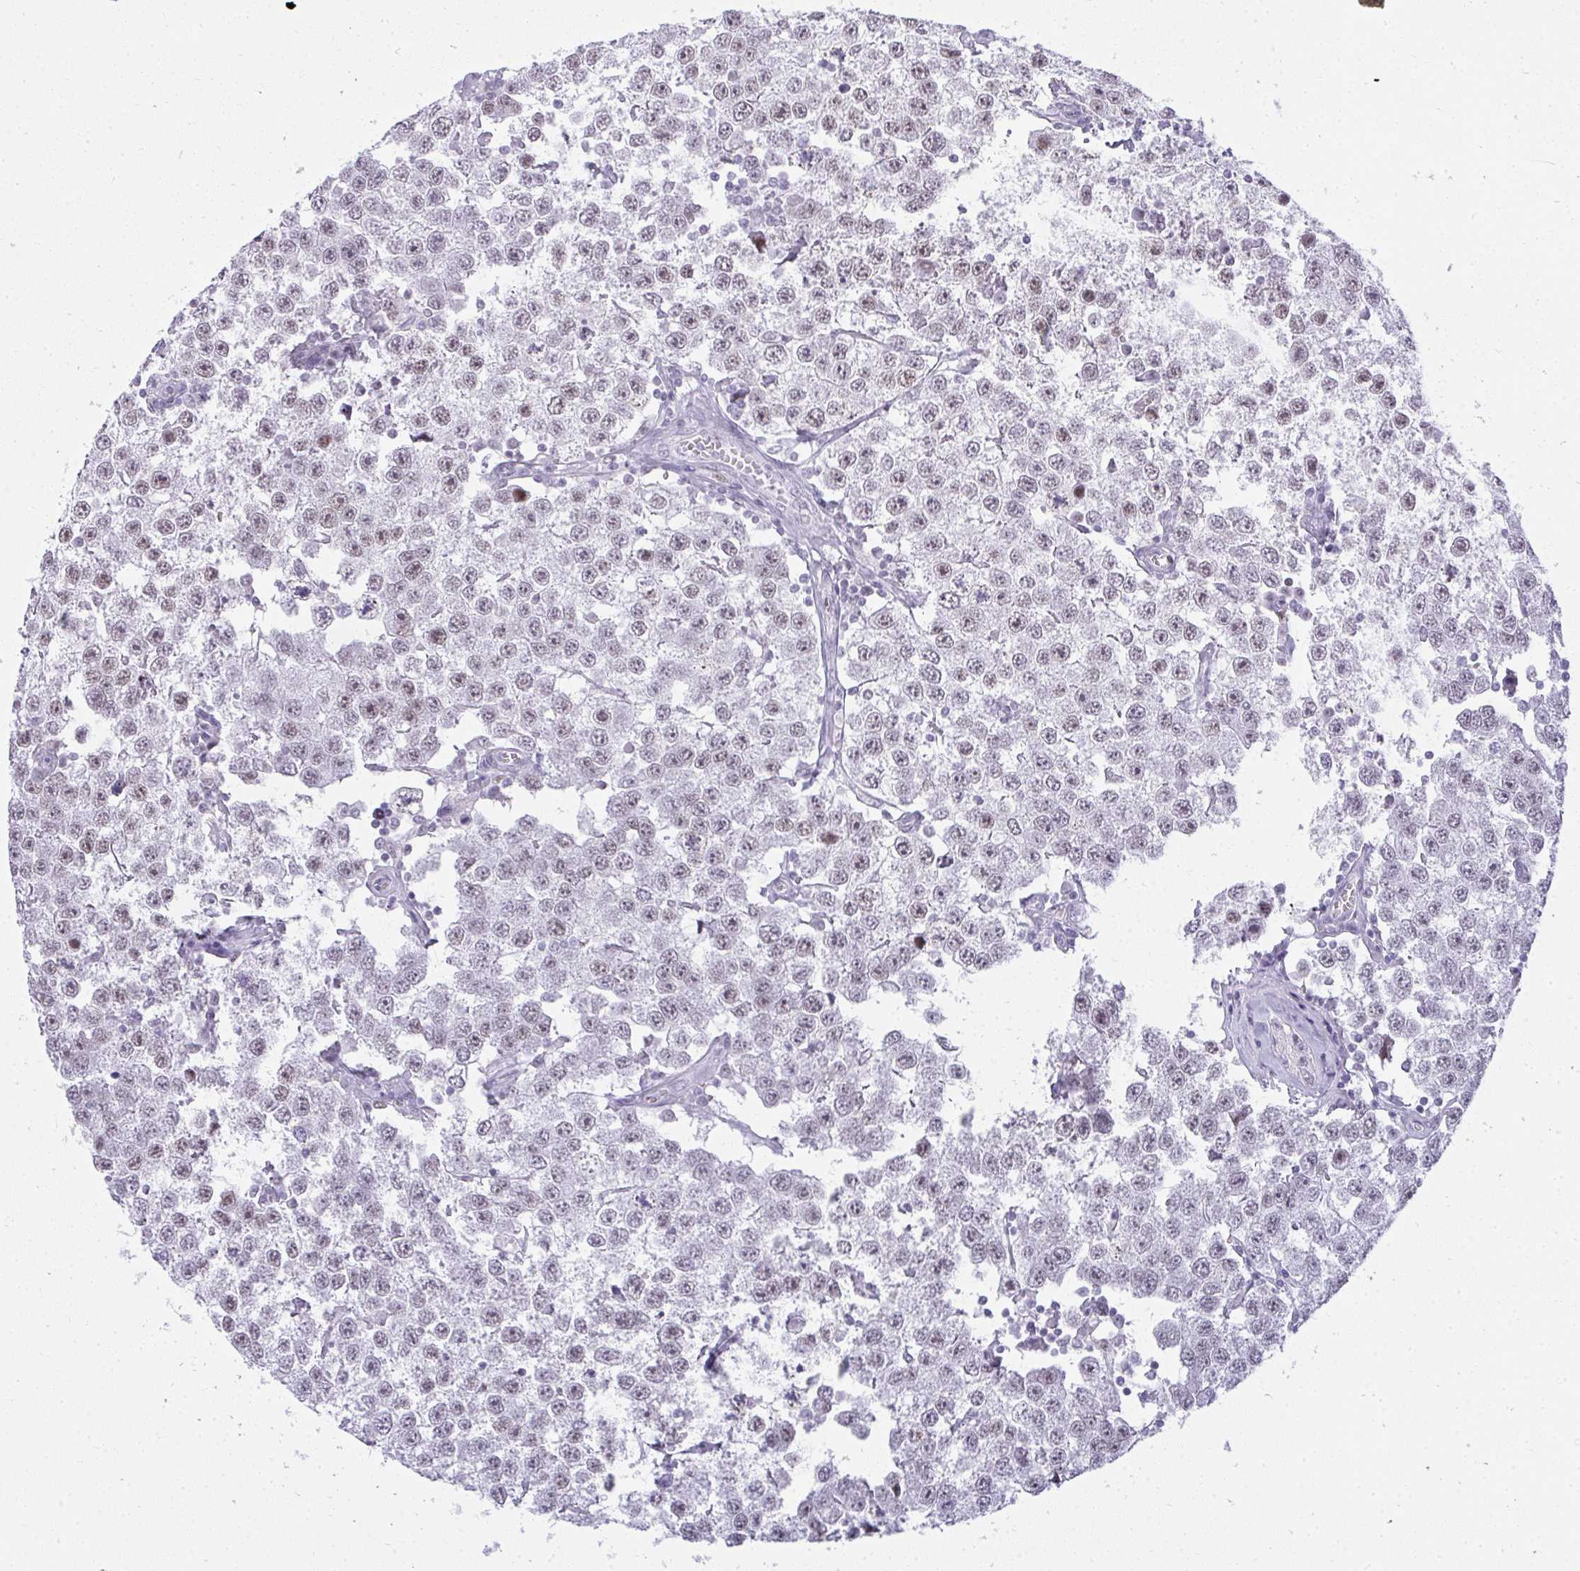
{"staining": {"intensity": "weak", "quantity": ">75%", "location": "nuclear"}, "tissue": "testis cancer", "cell_type": "Tumor cells", "image_type": "cancer", "snomed": [{"axis": "morphology", "description": "Seminoma, NOS"}, {"axis": "topography", "description": "Testis"}], "caption": "Testis cancer stained with a protein marker exhibits weak staining in tumor cells.", "gene": "PLA2G1B", "patient": {"sex": "male", "age": 34}}